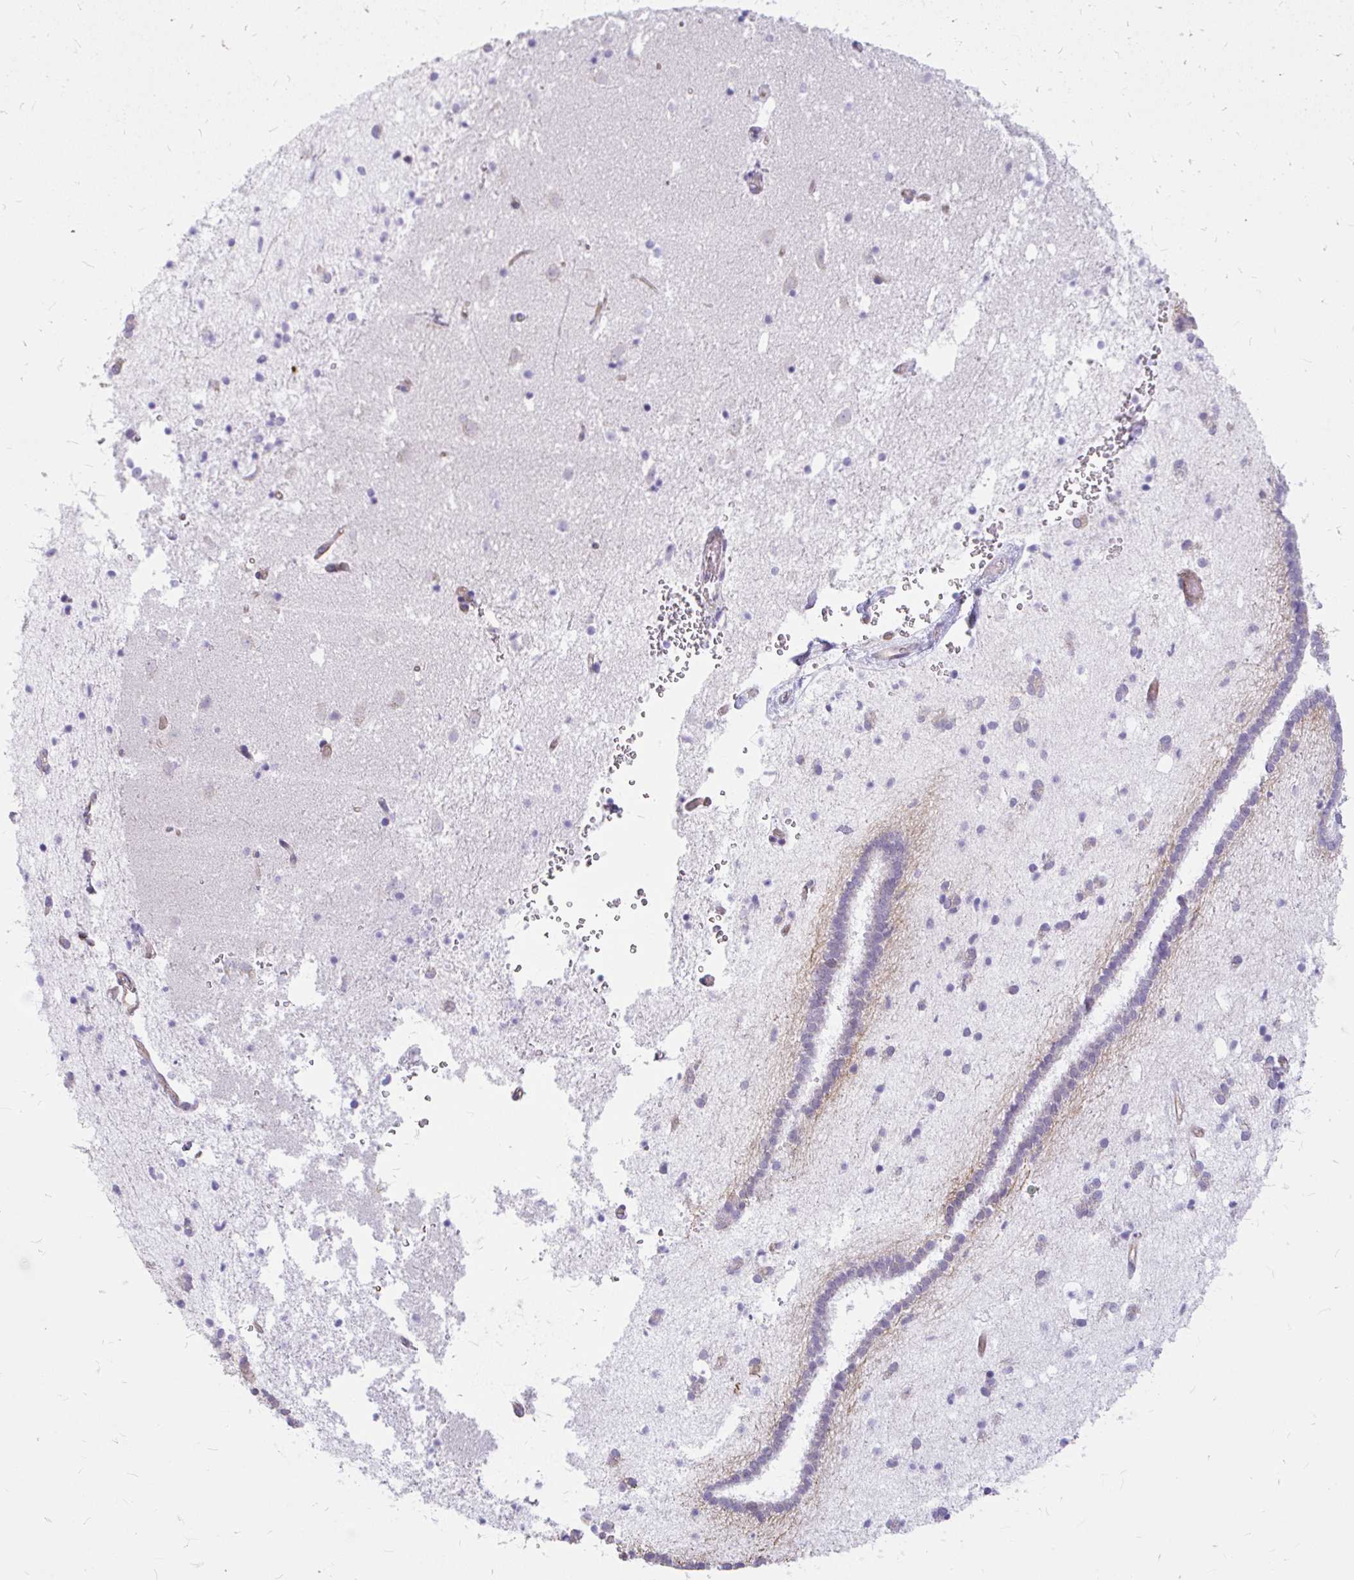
{"staining": {"intensity": "negative", "quantity": "none", "location": "none"}, "tissue": "caudate", "cell_type": "Glial cells", "image_type": "normal", "snomed": [{"axis": "morphology", "description": "Normal tissue, NOS"}, {"axis": "topography", "description": "Lateral ventricle wall"}], "caption": "Immunohistochemistry micrograph of normal caudate stained for a protein (brown), which demonstrates no expression in glial cells.", "gene": "FAM83C", "patient": {"sex": "male", "age": 37}}